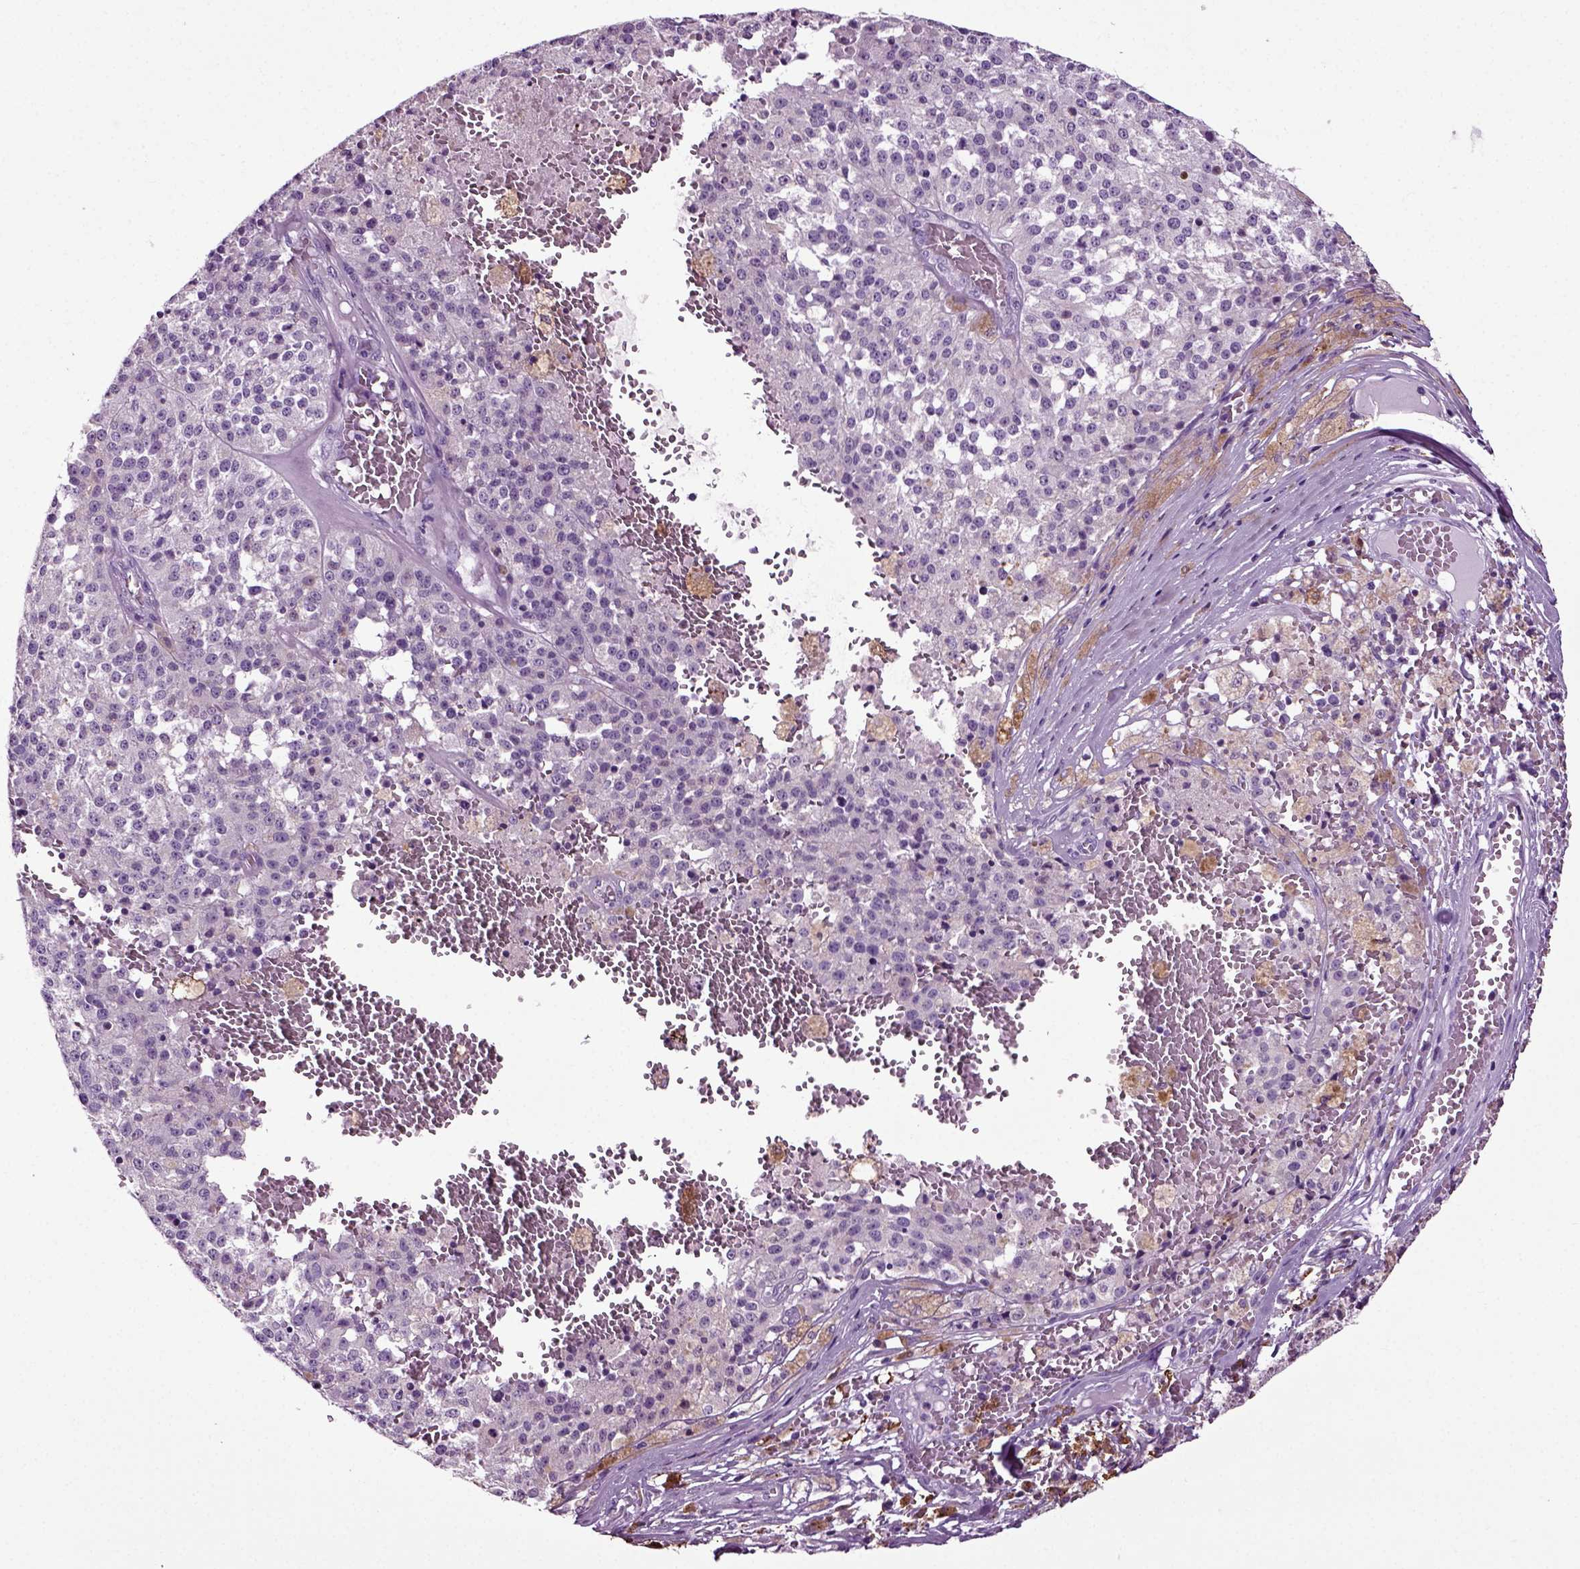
{"staining": {"intensity": "negative", "quantity": "none", "location": "none"}, "tissue": "melanoma", "cell_type": "Tumor cells", "image_type": "cancer", "snomed": [{"axis": "morphology", "description": "Malignant melanoma, Metastatic site"}, {"axis": "topography", "description": "Lymph node"}], "caption": "This is a image of IHC staining of melanoma, which shows no positivity in tumor cells. (DAB immunohistochemistry, high magnification).", "gene": "DNAH10", "patient": {"sex": "female", "age": 64}}